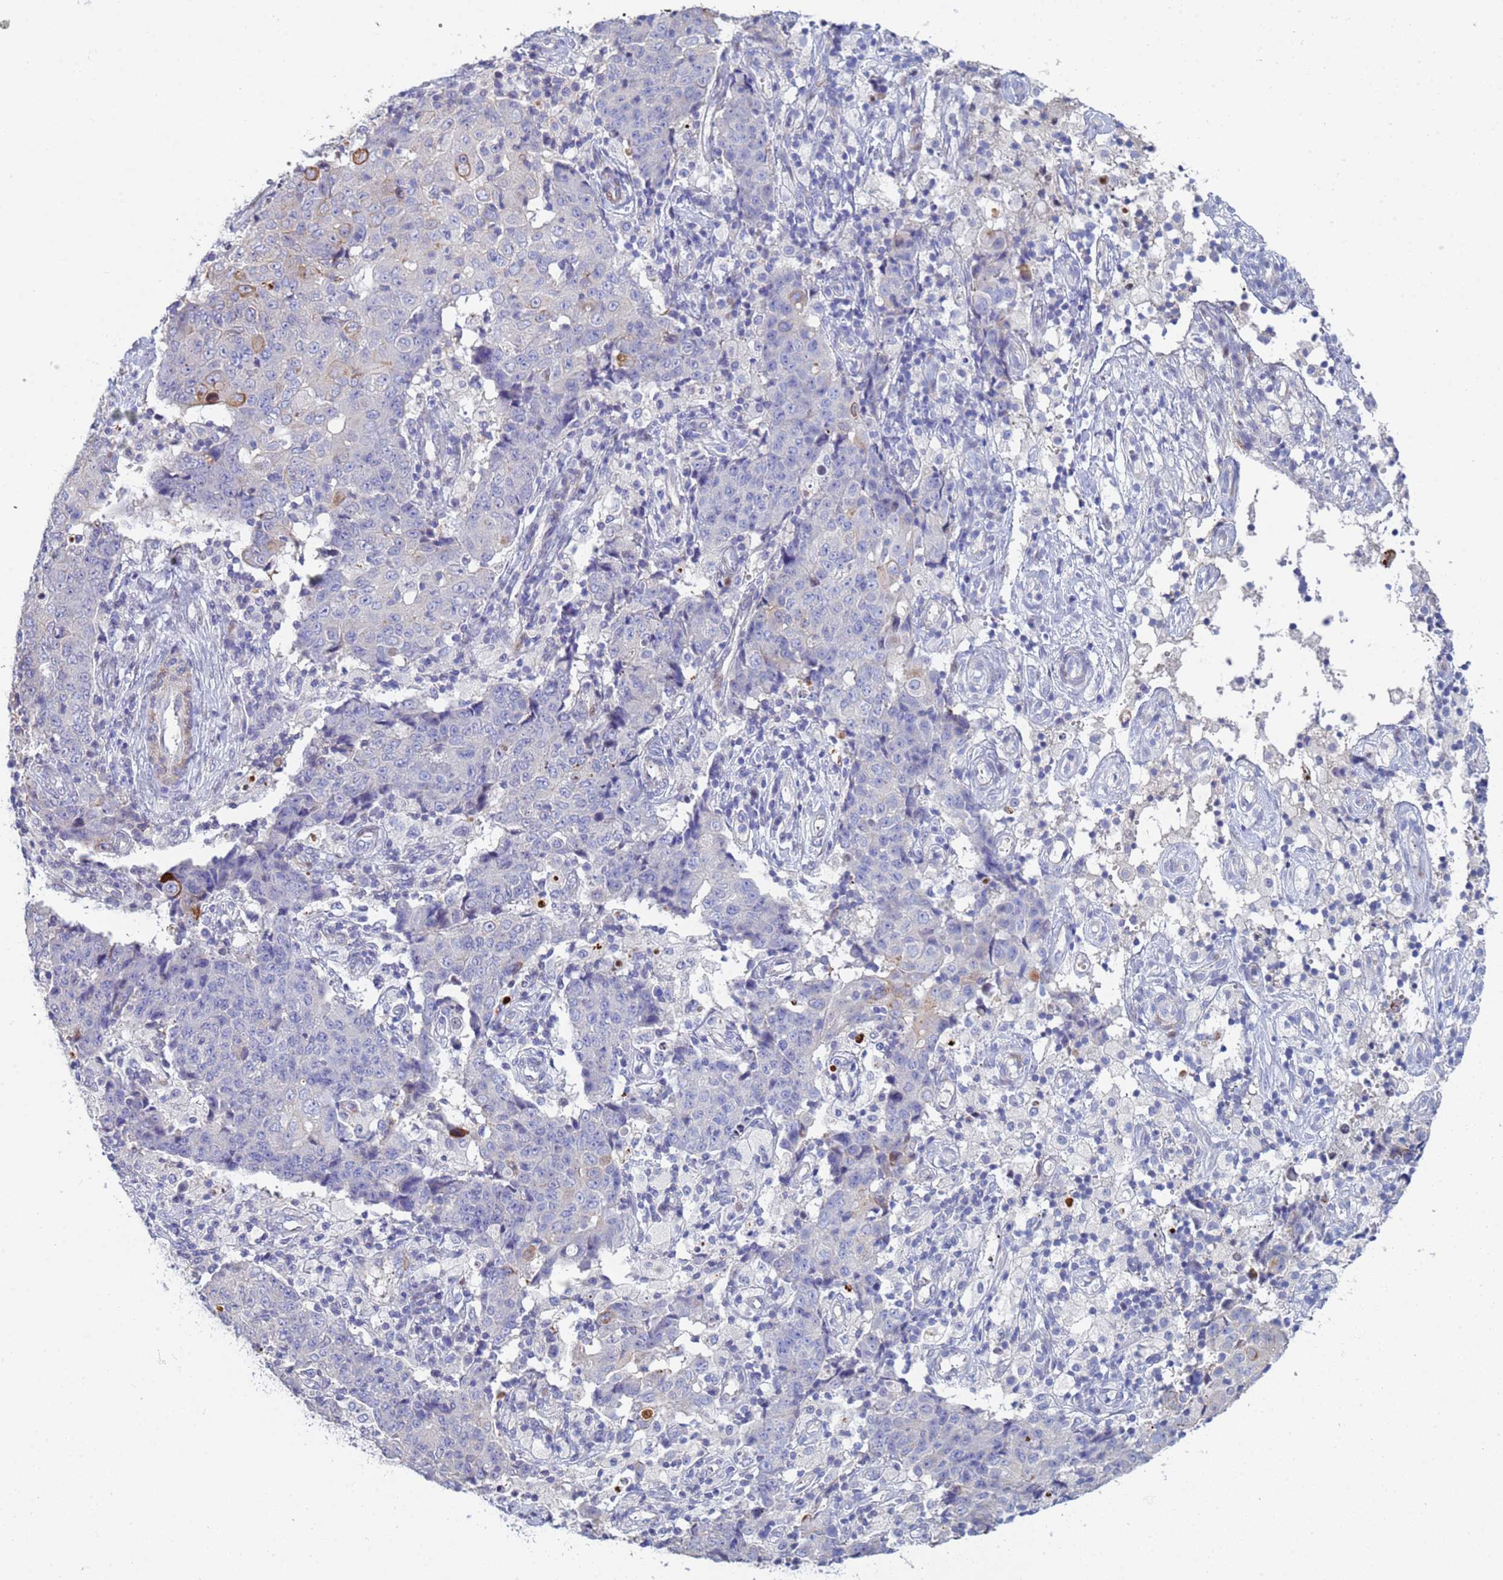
{"staining": {"intensity": "moderate", "quantity": "<25%", "location": "cytoplasmic/membranous"}, "tissue": "ovarian cancer", "cell_type": "Tumor cells", "image_type": "cancer", "snomed": [{"axis": "morphology", "description": "Carcinoma, endometroid"}, {"axis": "topography", "description": "Ovary"}], "caption": "Immunohistochemistry (DAB) staining of ovarian endometroid carcinoma displays moderate cytoplasmic/membranous protein positivity in about <25% of tumor cells. The staining was performed using DAB (3,3'-diaminobenzidine), with brown indicating positive protein expression. Nuclei are stained blue with hematoxylin.", "gene": "PPP6R1", "patient": {"sex": "female", "age": 42}}